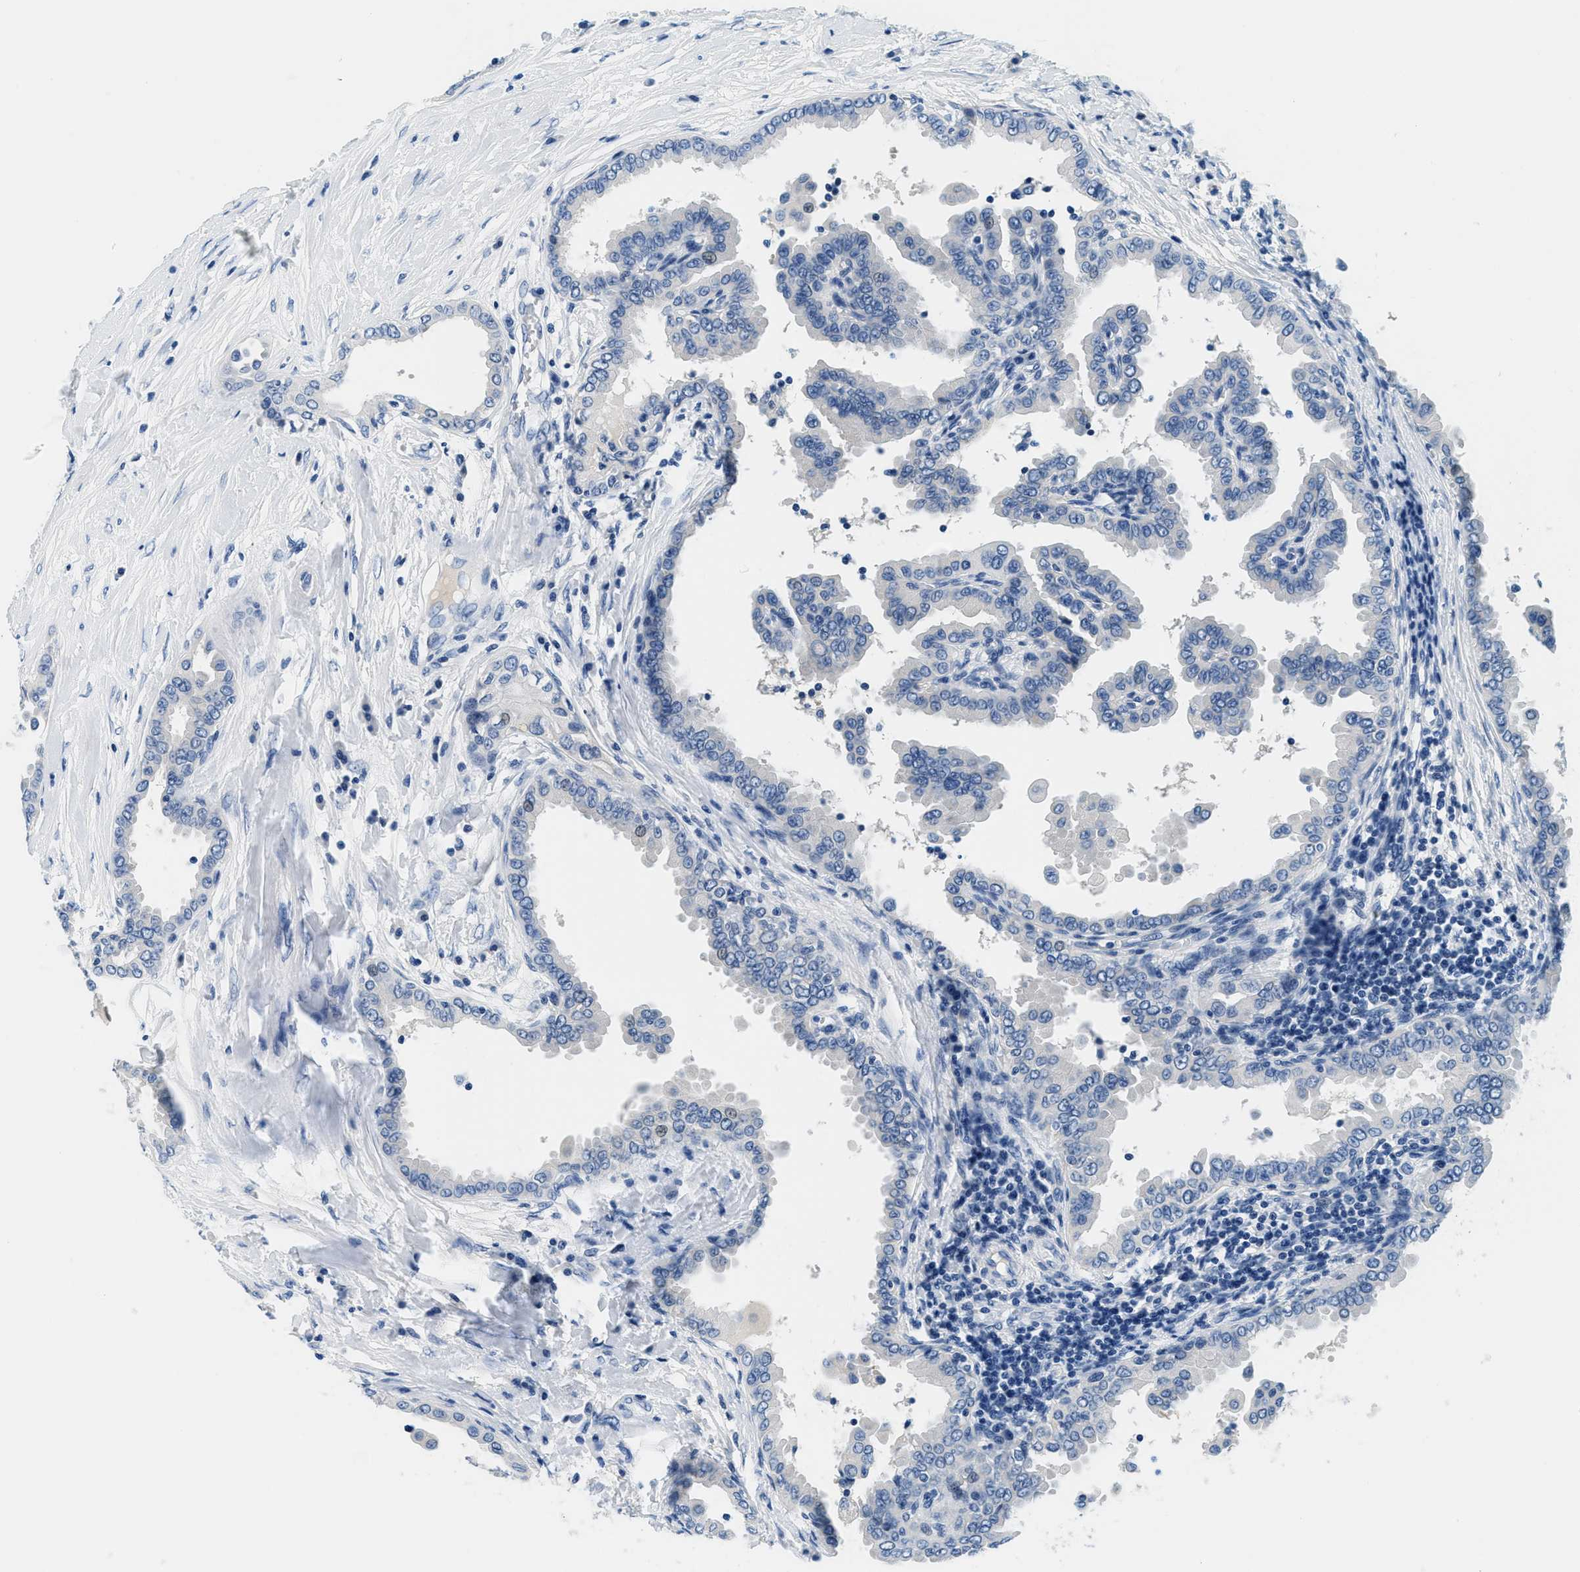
{"staining": {"intensity": "negative", "quantity": "none", "location": "none"}, "tissue": "thyroid cancer", "cell_type": "Tumor cells", "image_type": "cancer", "snomed": [{"axis": "morphology", "description": "Papillary adenocarcinoma, NOS"}, {"axis": "topography", "description": "Thyroid gland"}], "caption": "Immunohistochemistry image of neoplastic tissue: human thyroid cancer (papillary adenocarcinoma) stained with DAB (3,3'-diaminobenzidine) shows no significant protein positivity in tumor cells. (Immunohistochemistry (ihc), brightfield microscopy, high magnification).", "gene": "GSTM3", "patient": {"sex": "male", "age": 33}}